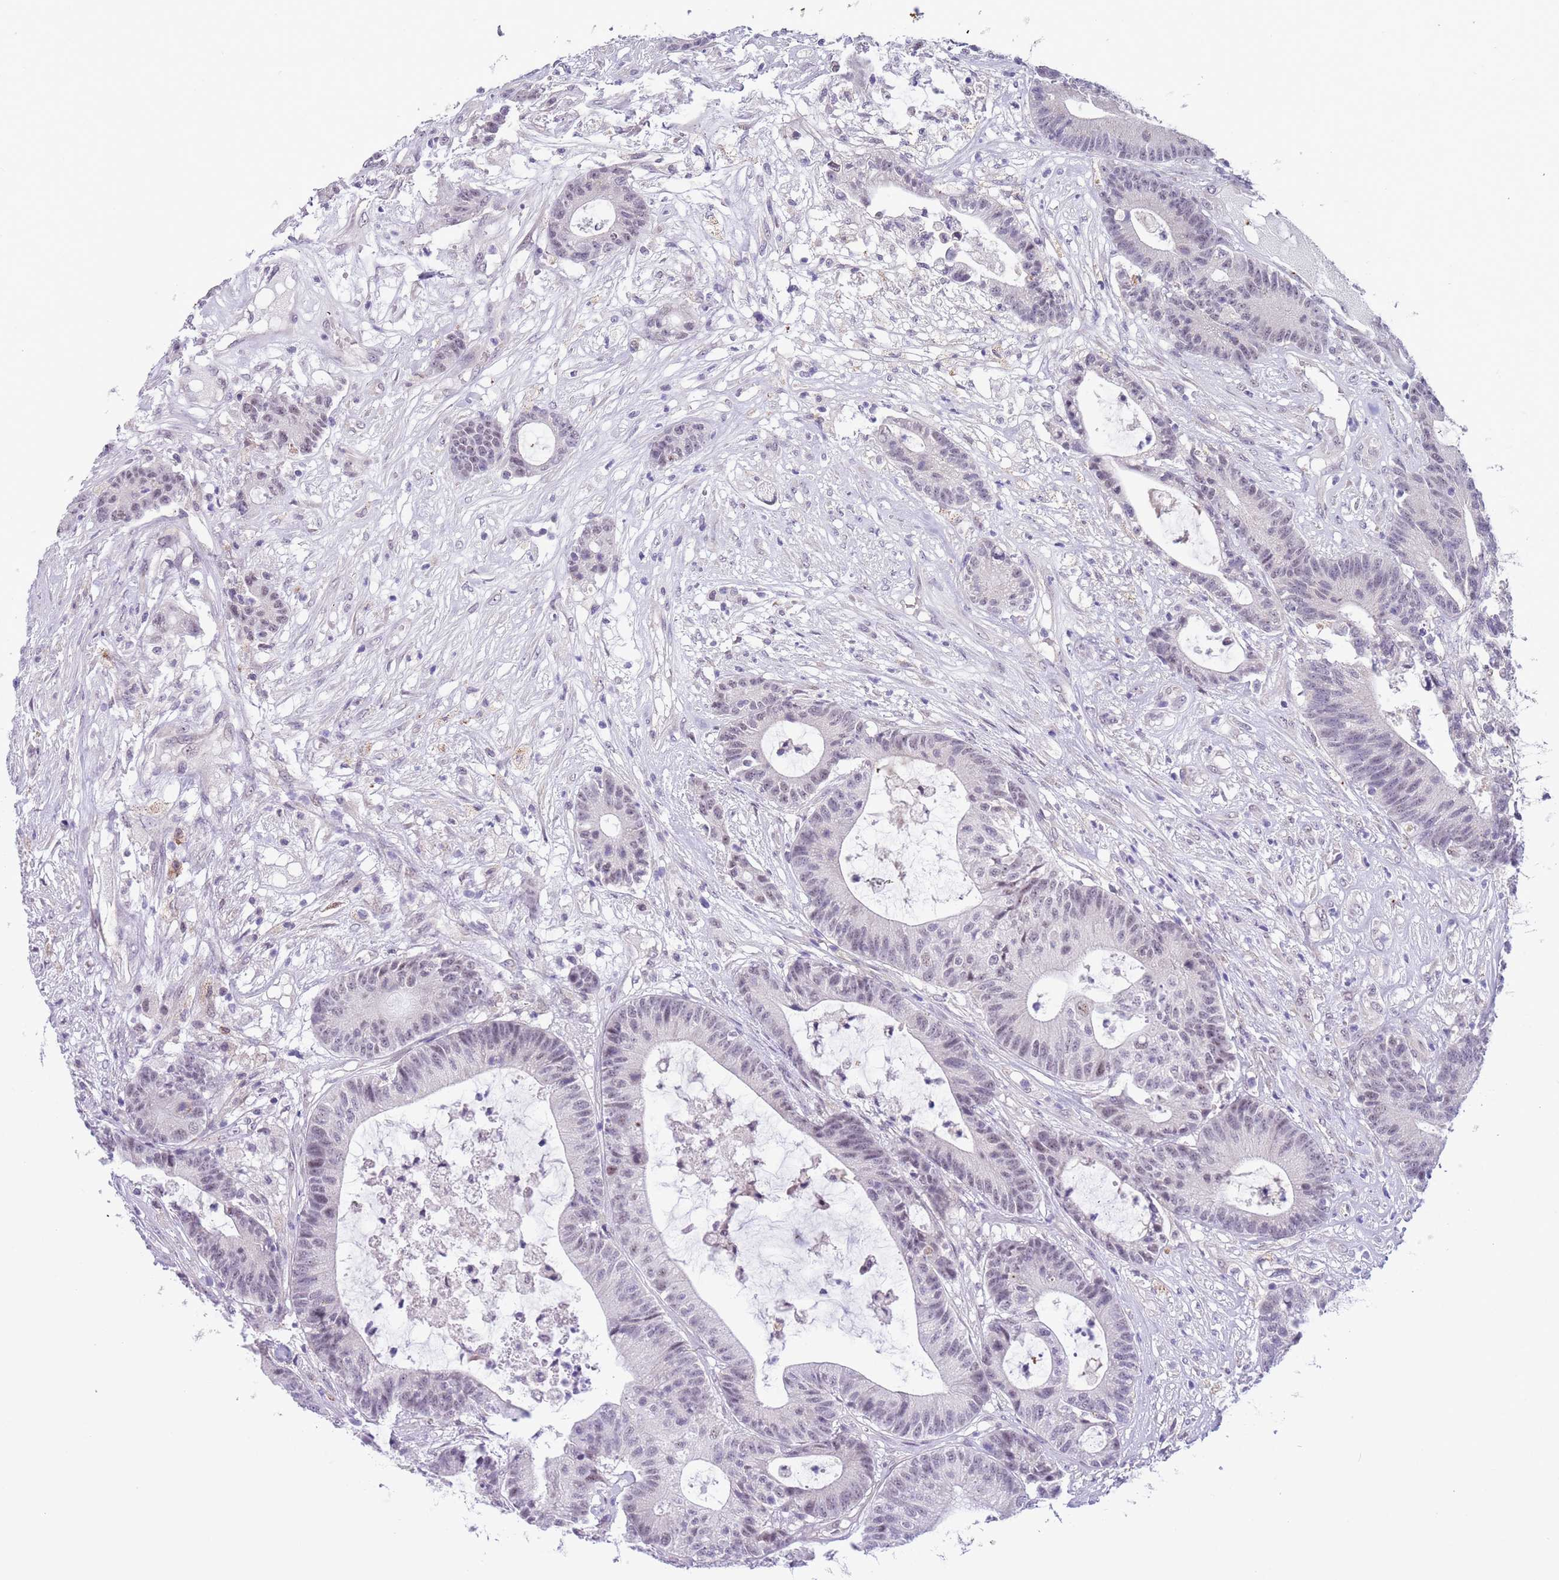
{"staining": {"intensity": "negative", "quantity": "none", "location": "none"}, "tissue": "colorectal cancer", "cell_type": "Tumor cells", "image_type": "cancer", "snomed": [{"axis": "morphology", "description": "Adenocarcinoma, NOS"}, {"axis": "topography", "description": "Colon"}], "caption": "The image exhibits no staining of tumor cells in colorectal cancer.", "gene": "FAM120C", "patient": {"sex": "female", "age": 84}}